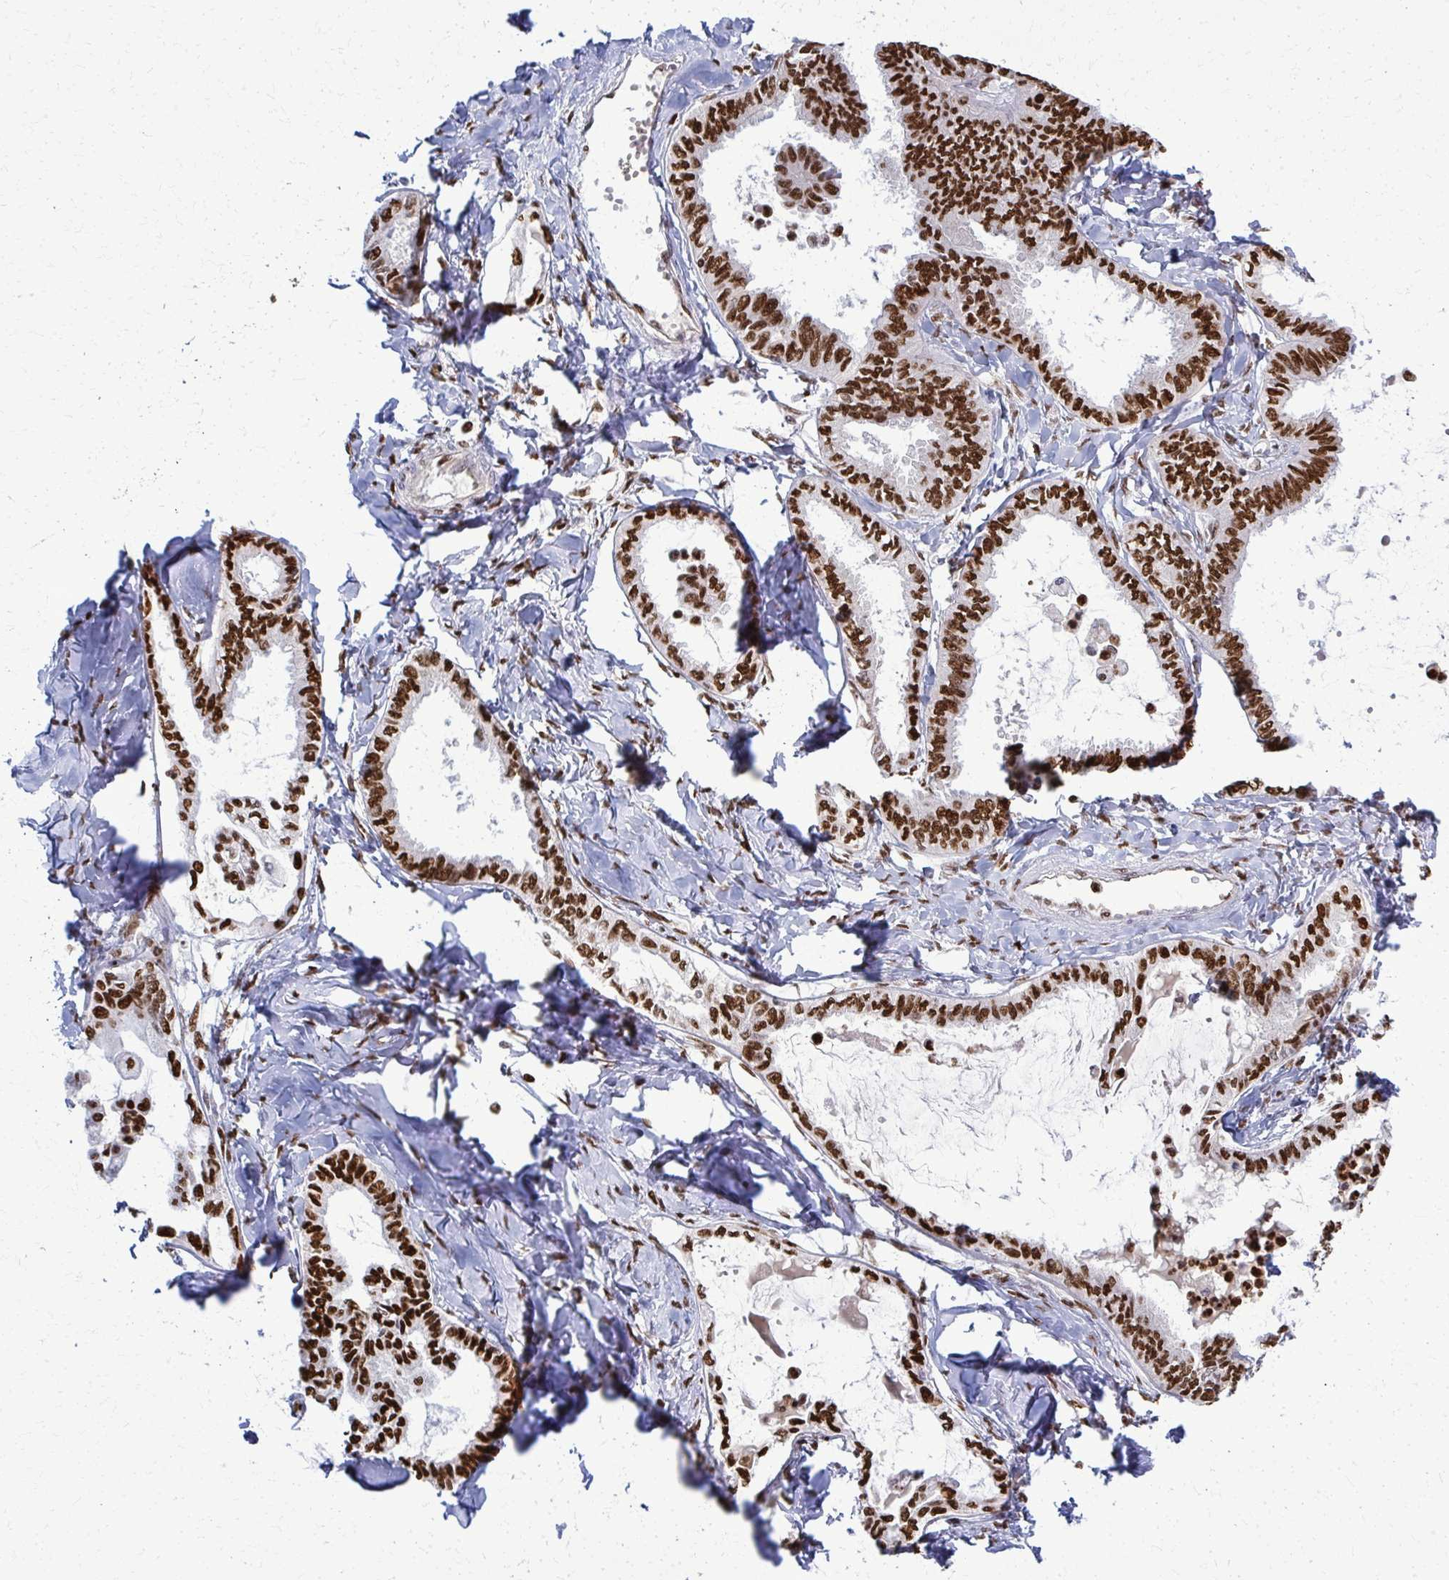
{"staining": {"intensity": "strong", "quantity": ">75%", "location": "nuclear"}, "tissue": "ovarian cancer", "cell_type": "Tumor cells", "image_type": "cancer", "snomed": [{"axis": "morphology", "description": "Carcinoma, endometroid"}, {"axis": "topography", "description": "Ovary"}], "caption": "Ovarian cancer (endometroid carcinoma) stained for a protein (brown) exhibits strong nuclear positive staining in approximately >75% of tumor cells.", "gene": "ZNF559", "patient": {"sex": "female", "age": 70}}